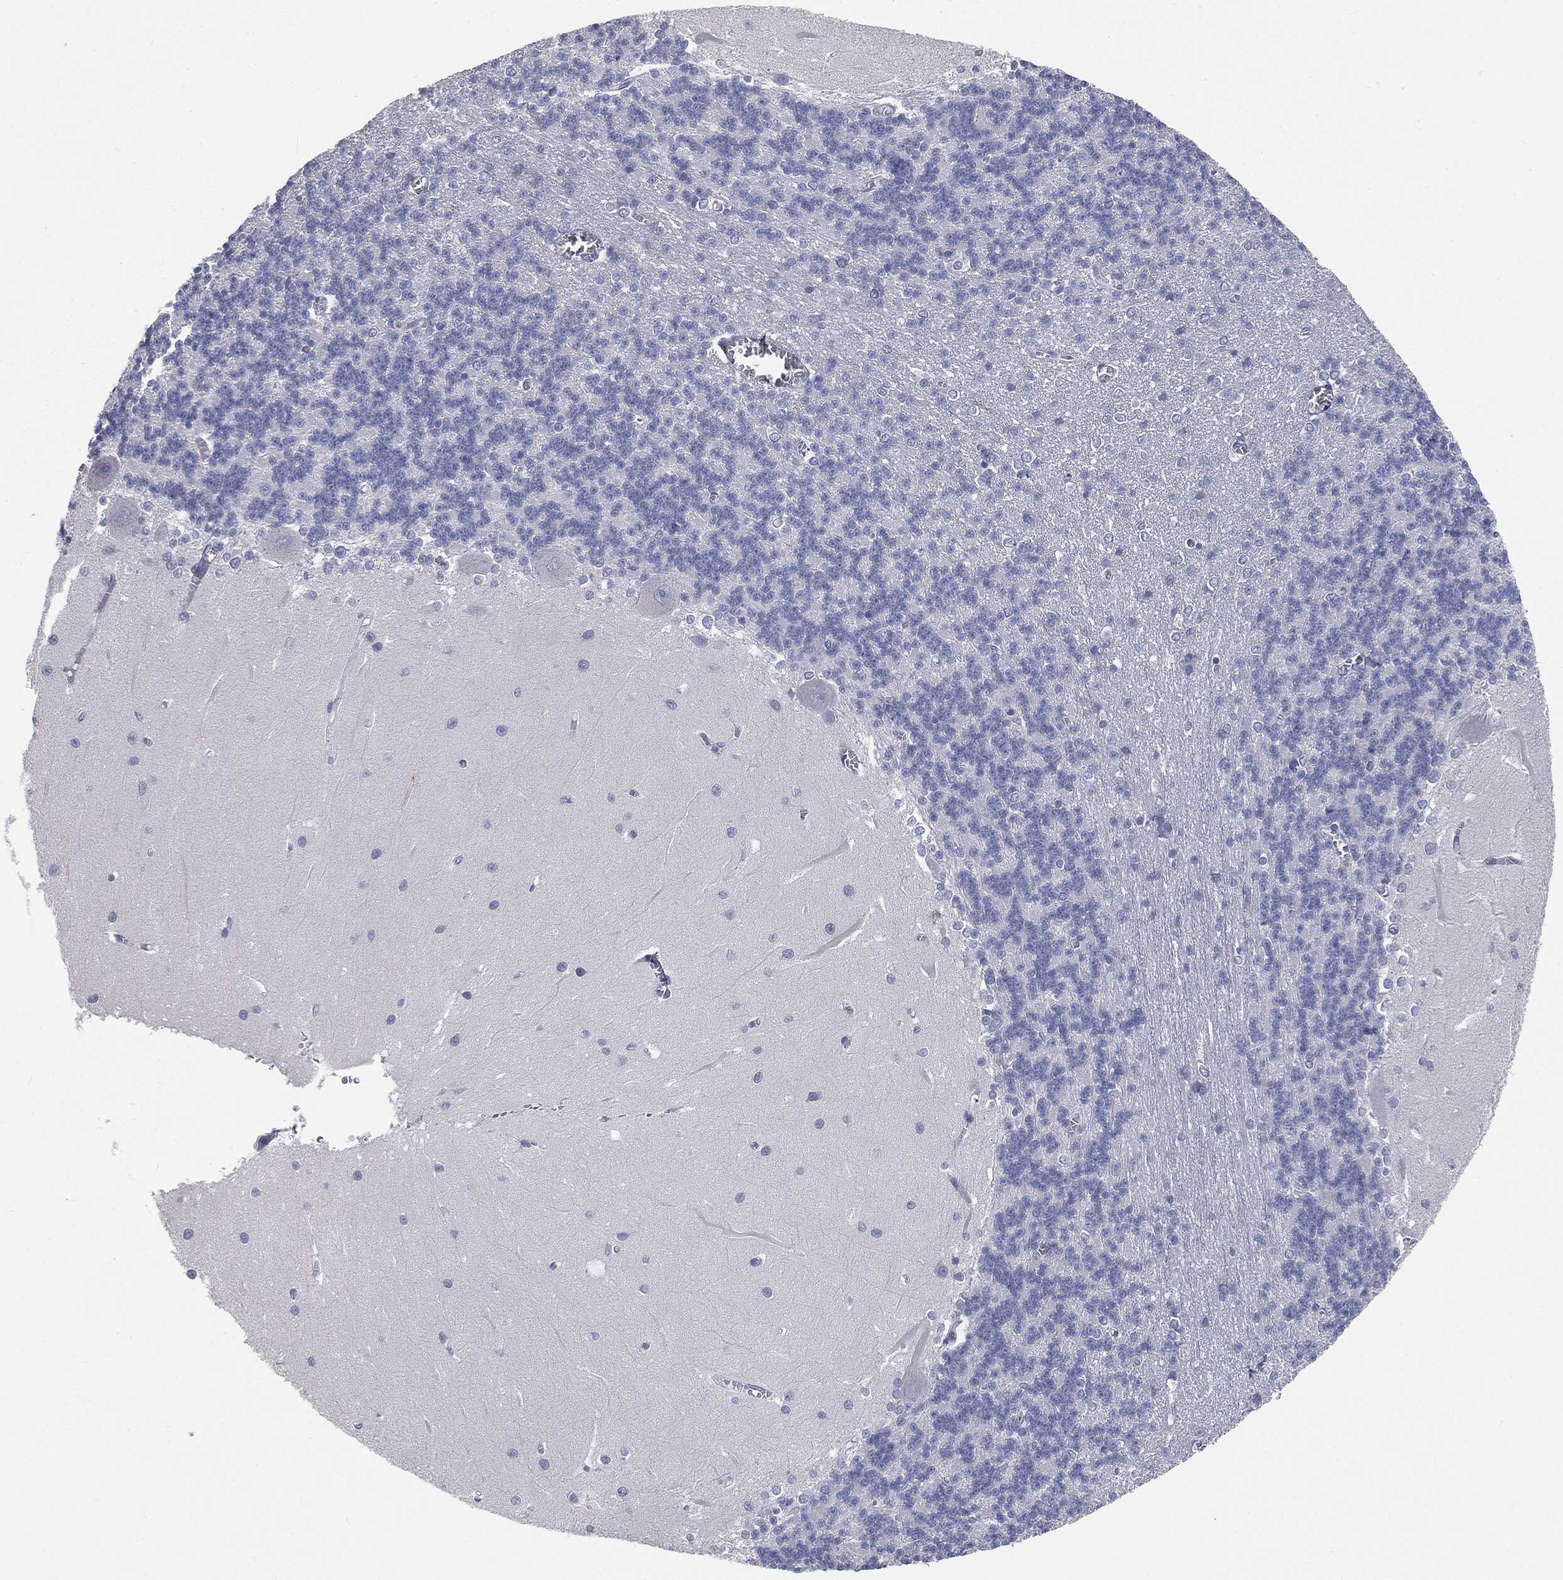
{"staining": {"intensity": "negative", "quantity": "none", "location": "none"}, "tissue": "cerebellum", "cell_type": "Cells in granular layer", "image_type": "normal", "snomed": [{"axis": "morphology", "description": "Normal tissue, NOS"}, {"axis": "topography", "description": "Cerebellum"}], "caption": "The photomicrograph displays no significant positivity in cells in granular layer of cerebellum.", "gene": "CAV3", "patient": {"sex": "male", "age": 37}}